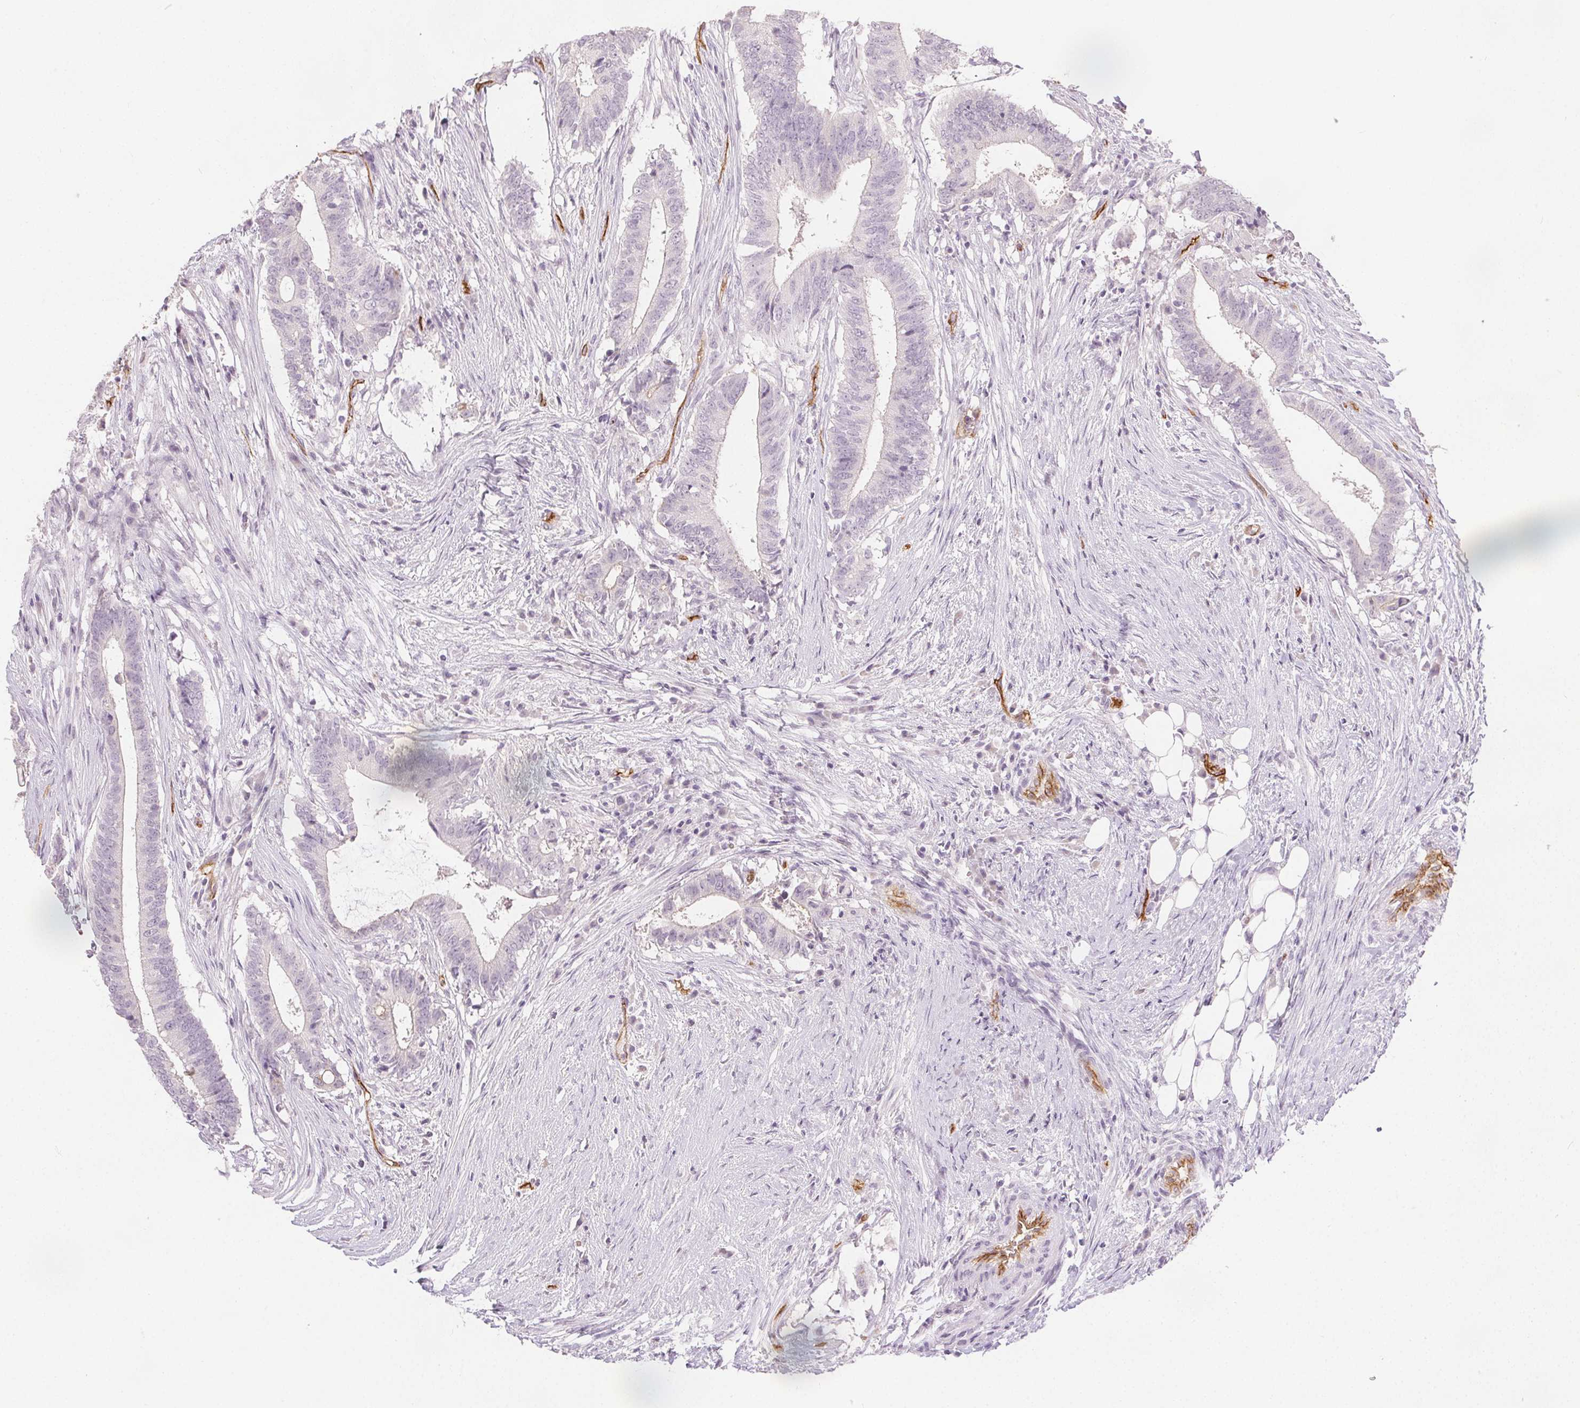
{"staining": {"intensity": "negative", "quantity": "none", "location": "none"}, "tissue": "colorectal cancer", "cell_type": "Tumor cells", "image_type": "cancer", "snomed": [{"axis": "morphology", "description": "Adenocarcinoma, NOS"}, {"axis": "topography", "description": "Colon"}], "caption": "A photomicrograph of colorectal cancer (adenocarcinoma) stained for a protein demonstrates no brown staining in tumor cells.", "gene": "PODXL", "patient": {"sex": "female", "age": 43}}